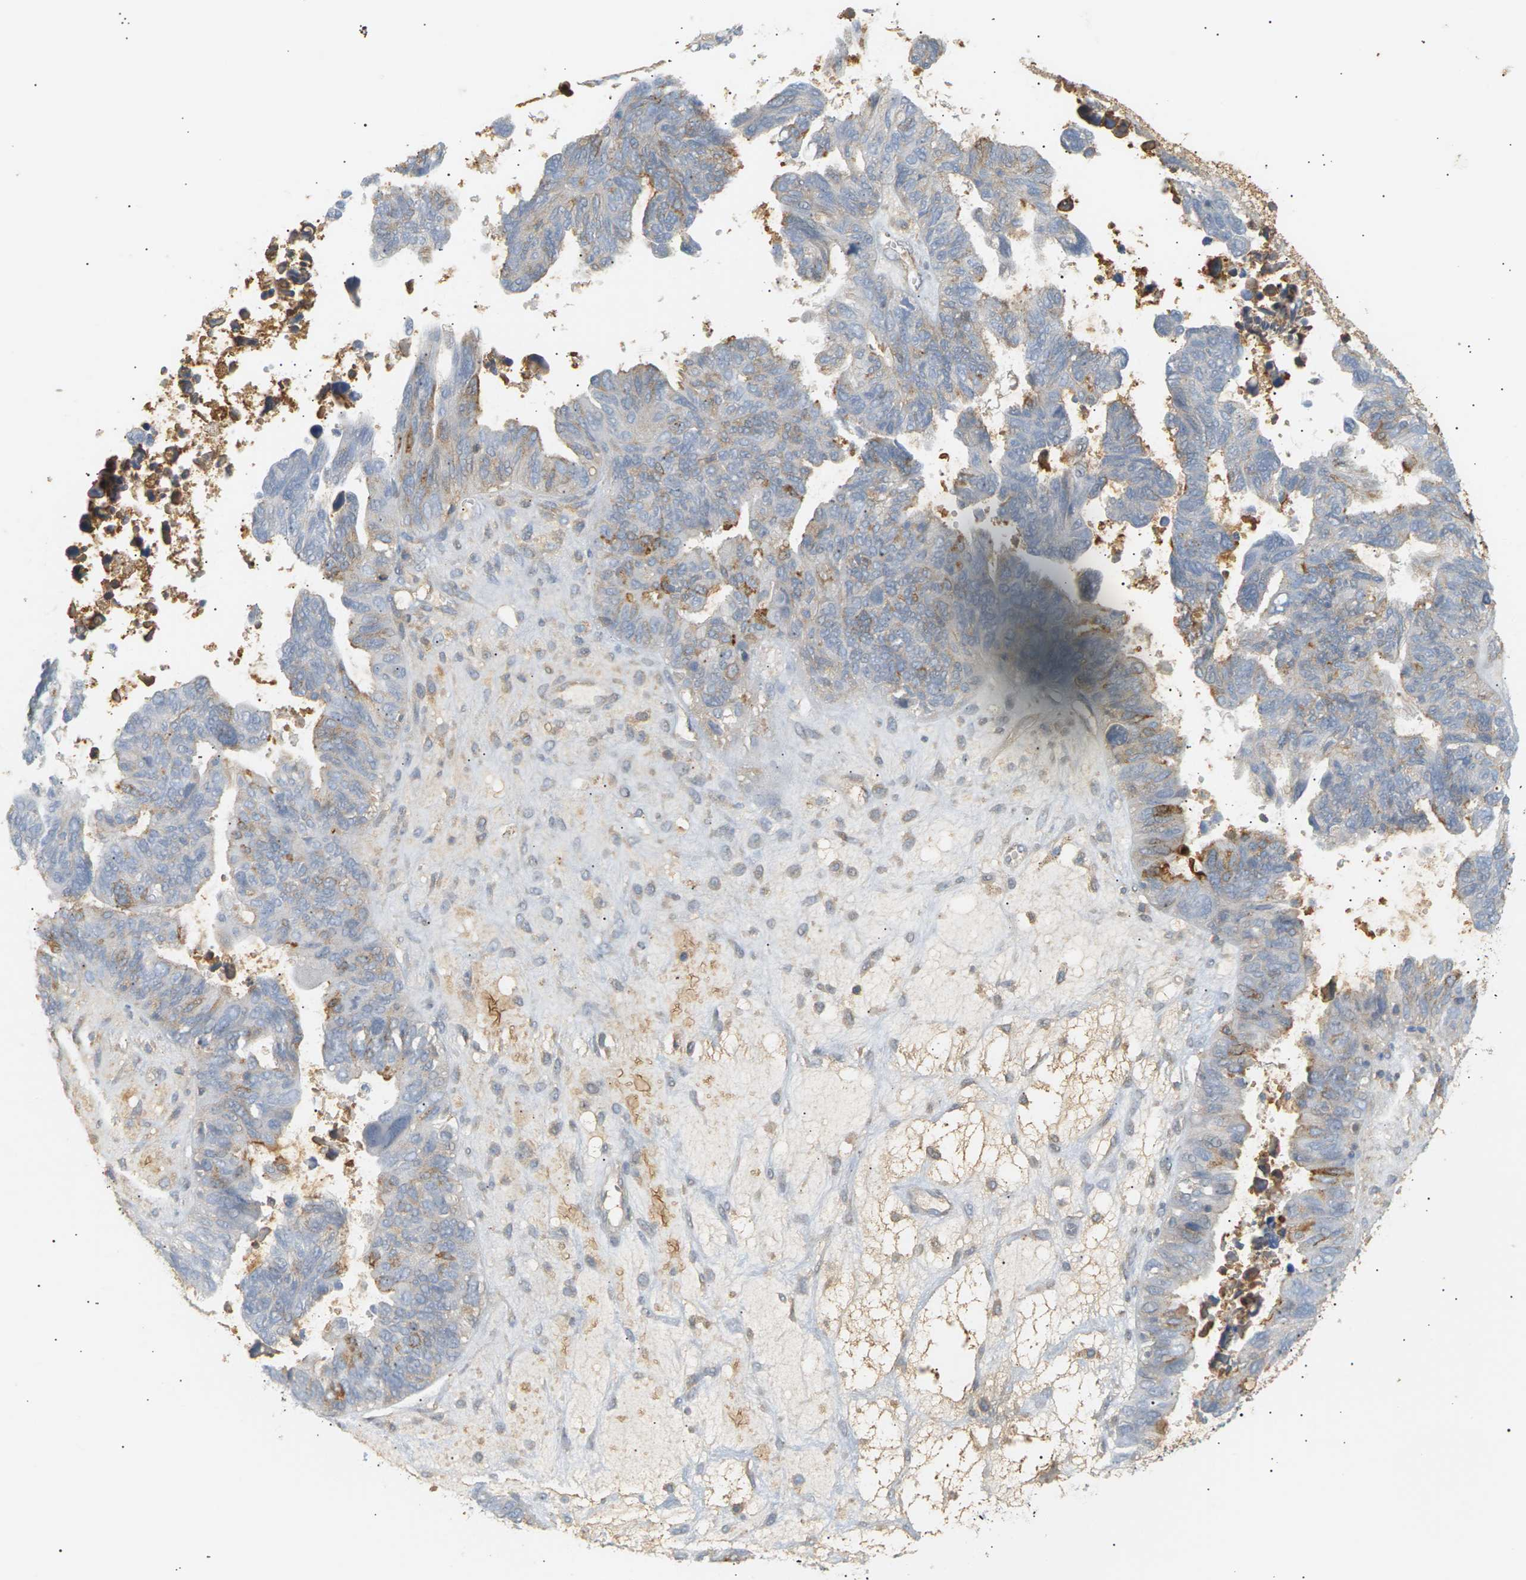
{"staining": {"intensity": "weak", "quantity": "<25%", "location": "cytoplasmic/membranous"}, "tissue": "ovarian cancer", "cell_type": "Tumor cells", "image_type": "cancer", "snomed": [{"axis": "morphology", "description": "Cystadenocarcinoma, serous, NOS"}, {"axis": "topography", "description": "Ovary"}], "caption": "A high-resolution histopathology image shows immunohistochemistry (IHC) staining of ovarian cancer (serous cystadenocarcinoma), which displays no significant expression in tumor cells. (DAB immunohistochemistry (IHC) visualized using brightfield microscopy, high magnification).", "gene": "CLU", "patient": {"sex": "female", "age": 79}}